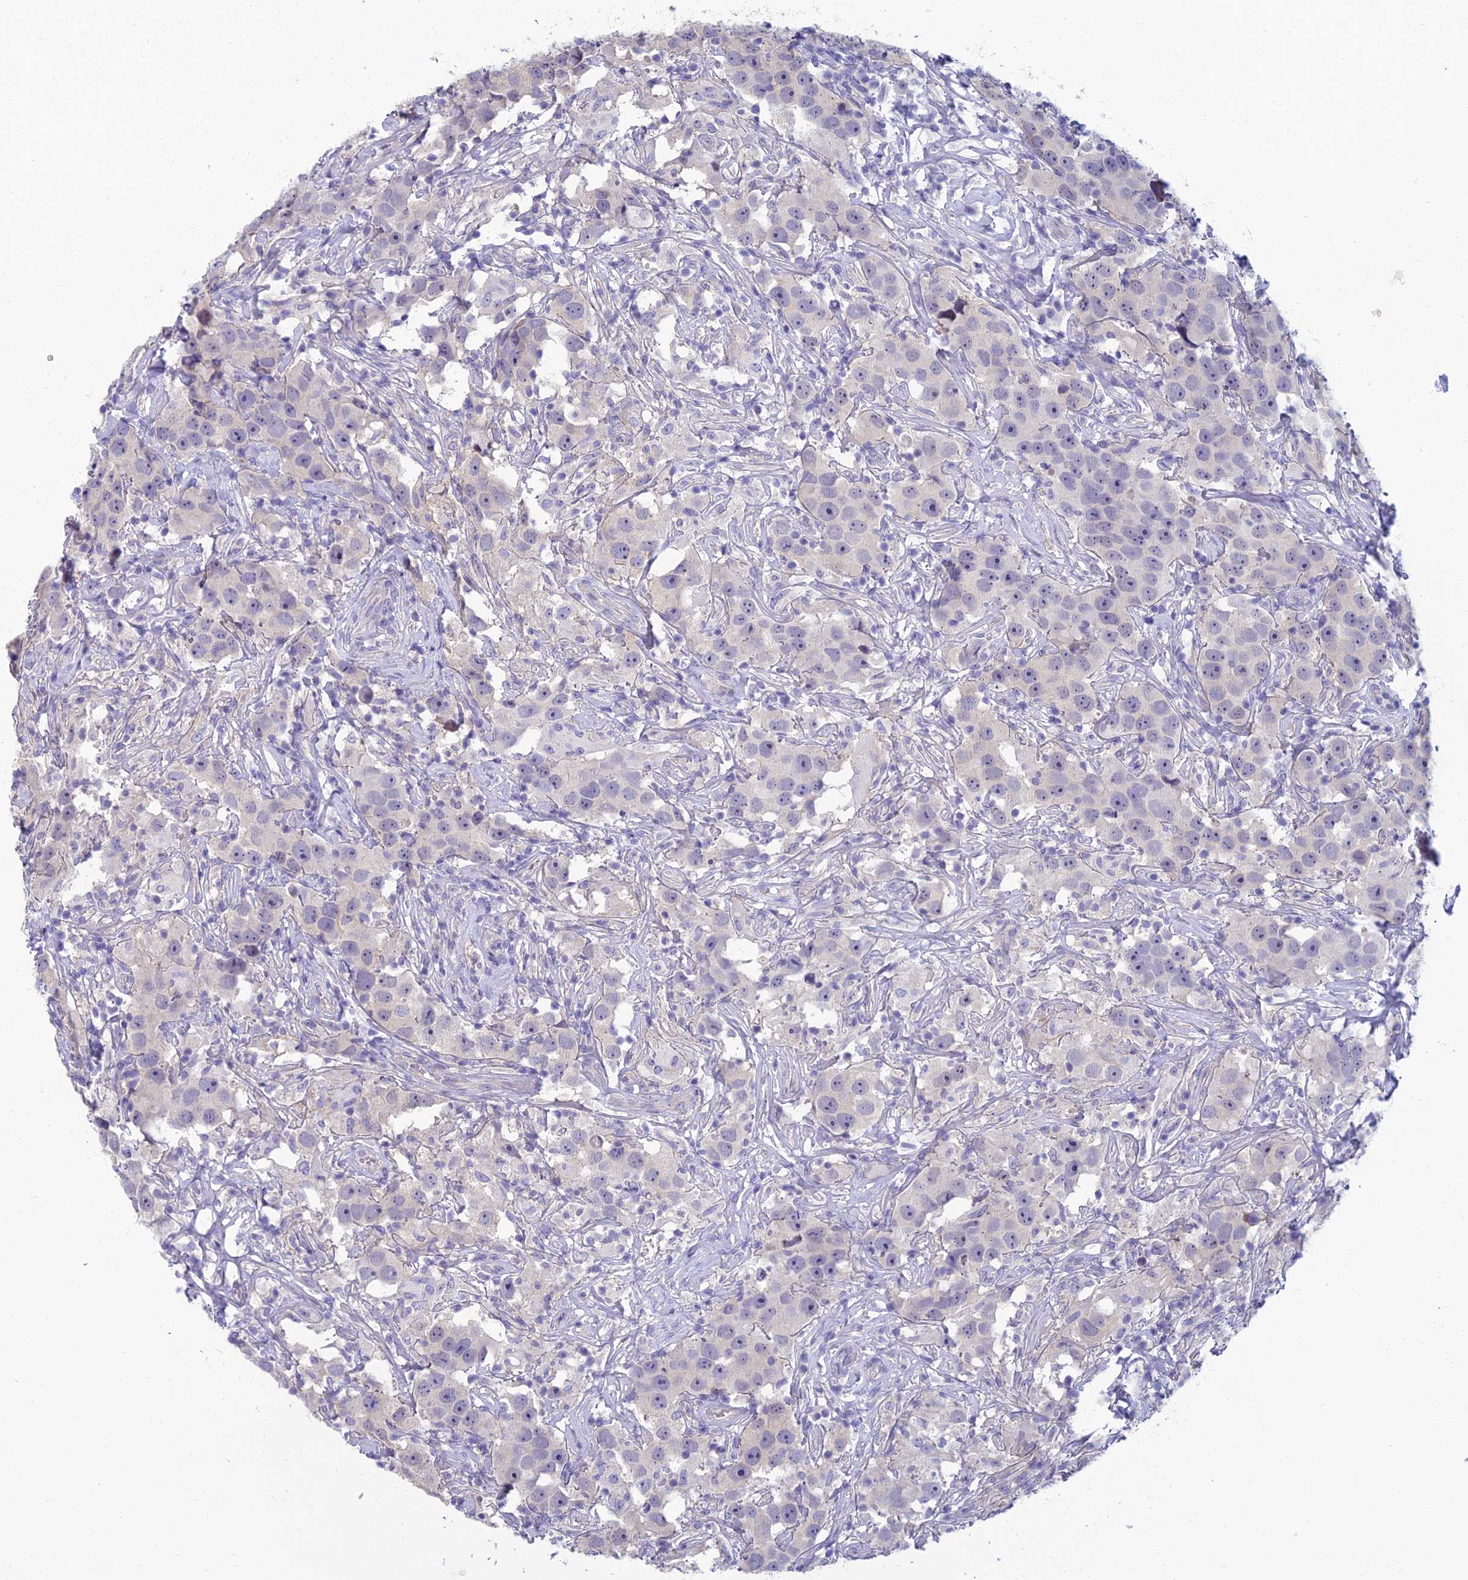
{"staining": {"intensity": "negative", "quantity": "none", "location": "none"}, "tissue": "testis cancer", "cell_type": "Tumor cells", "image_type": "cancer", "snomed": [{"axis": "morphology", "description": "Seminoma, NOS"}, {"axis": "topography", "description": "Testis"}], "caption": "Immunohistochemistry of testis cancer (seminoma) demonstrates no expression in tumor cells.", "gene": "NEURL1", "patient": {"sex": "male", "age": 49}}